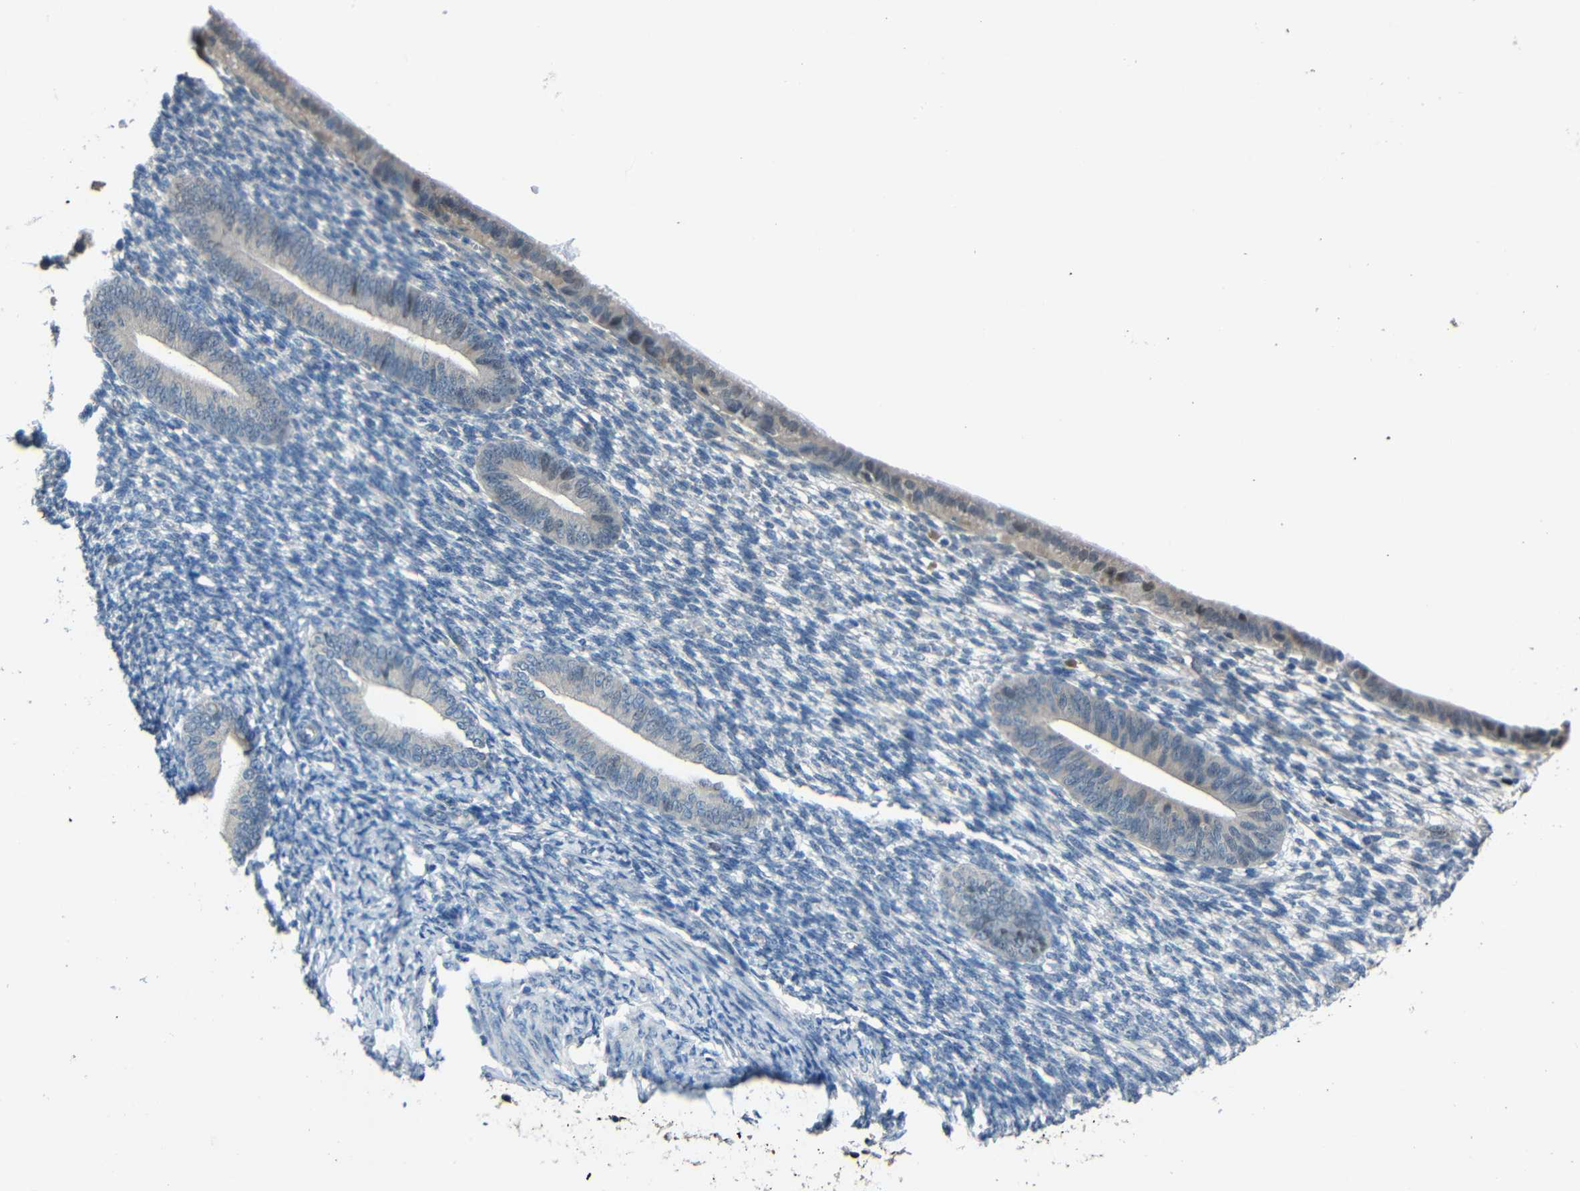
{"staining": {"intensity": "negative", "quantity": "none", "location": "none"}, "tissue": "endometrium", "cell_type": "Cells in endometrial stroma", "image_type": "normal", "snomed": [{"axis": "morphology", "description": "Normal tissue, NOS"}, {"axis": "topography", "description": "Endometrium"}], "caption": "A high-resolution micrograph shows immunohistochemistry (IHC) staining of unremarkable endometrium, which displays no significant staining in cells in endometrial stroma.", "gene": "STBD1", "patient": {"sex": "female", "age": 57}}